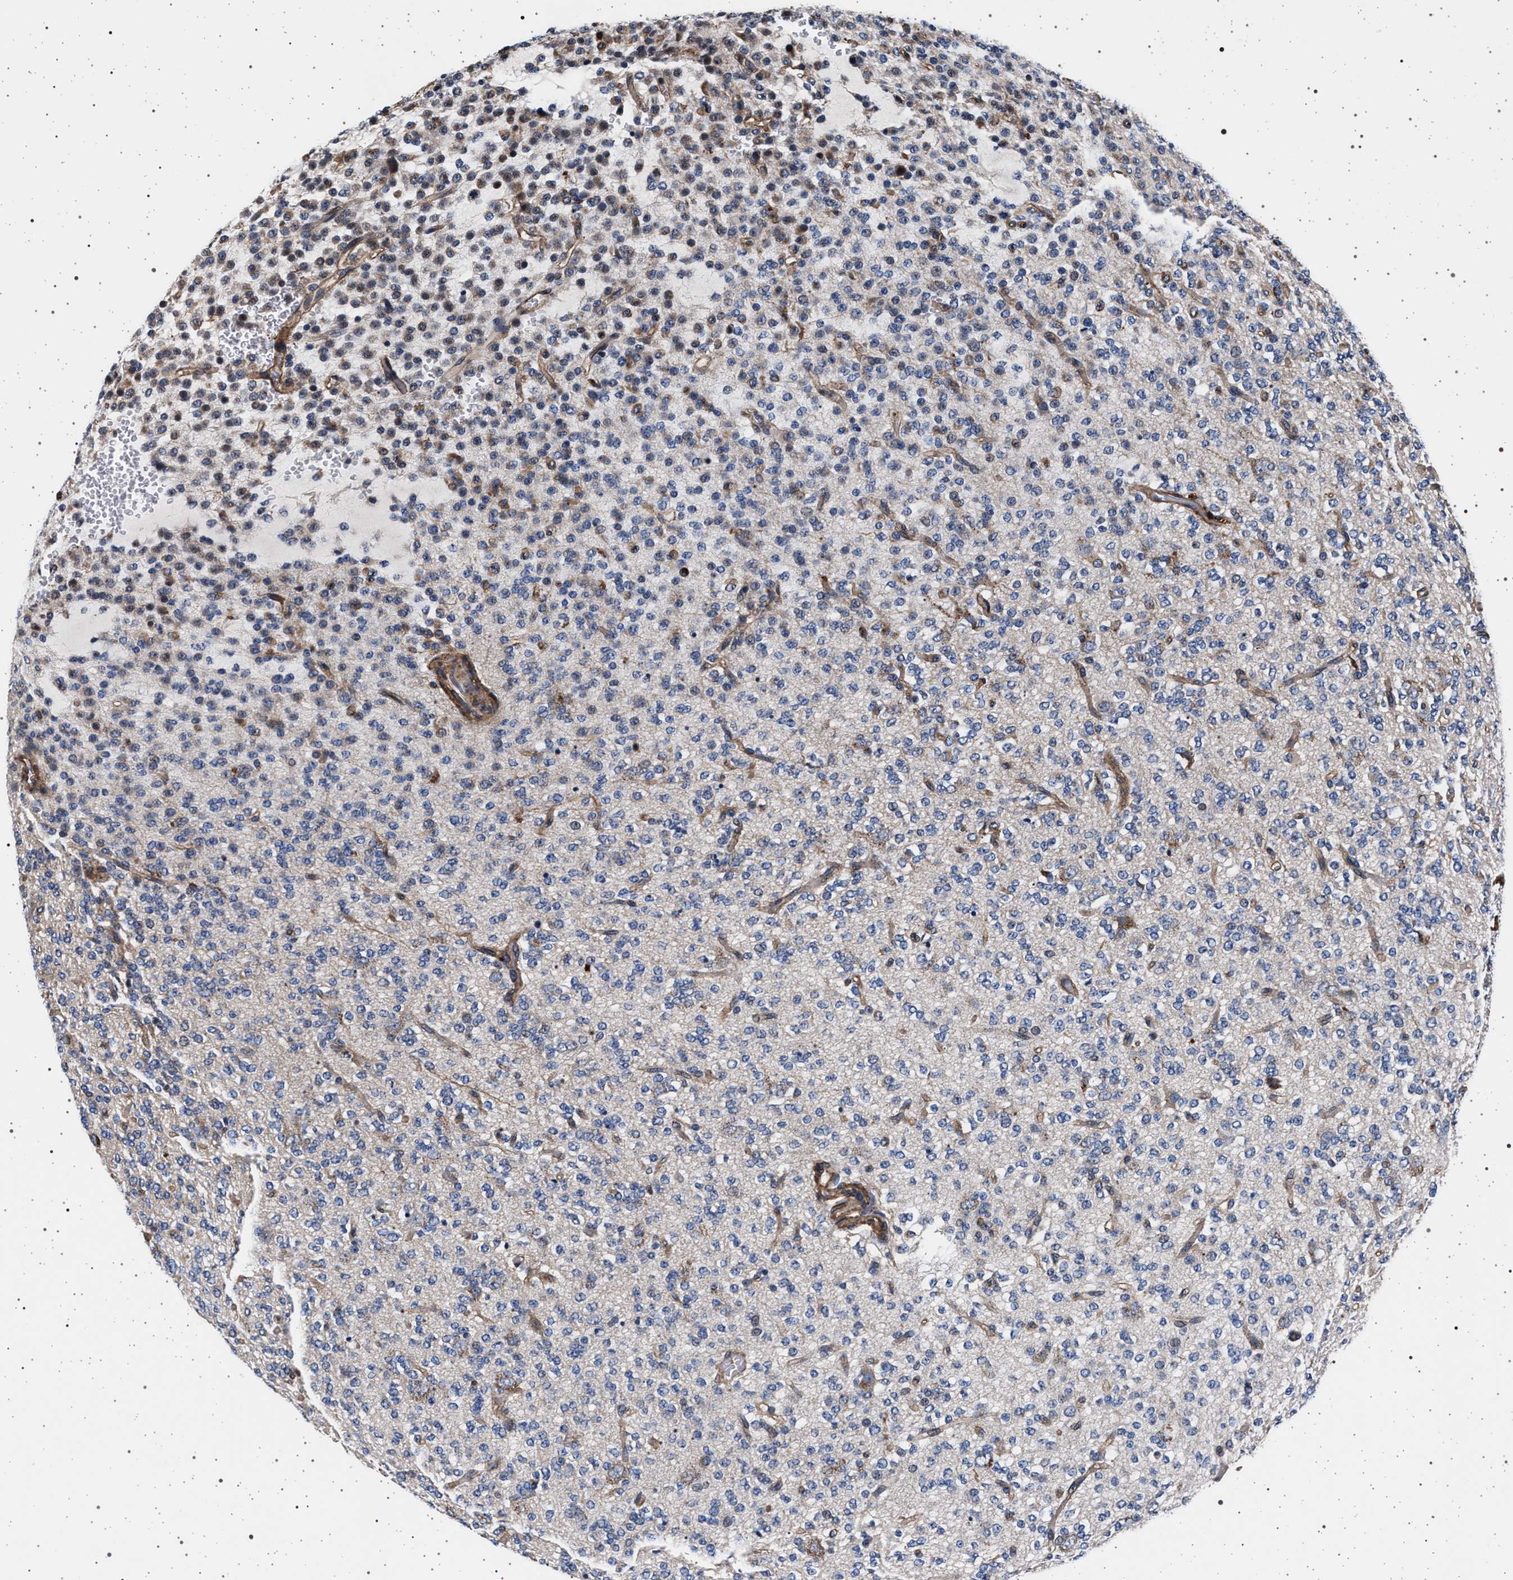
{"staining": {"intensity": "moderate", "quantity": "<25%", "location": "cytoplasmic/membranous"}, "tissue": "glioma", "cell_type": "Tumor cells", "image_type": "cancer", "snomed": [{"axis": "morphology", "description": "Glioma, malignant, Low grade"}, {"axis": "topography", "description": "Brain"}], "caption": "Tumor cells demonstrate moderate cytoplasmic/membranous staining in about <25% of cells in glioma.", "gene": "KCNK6", "patient": {"sex": "male", "age": 38}}